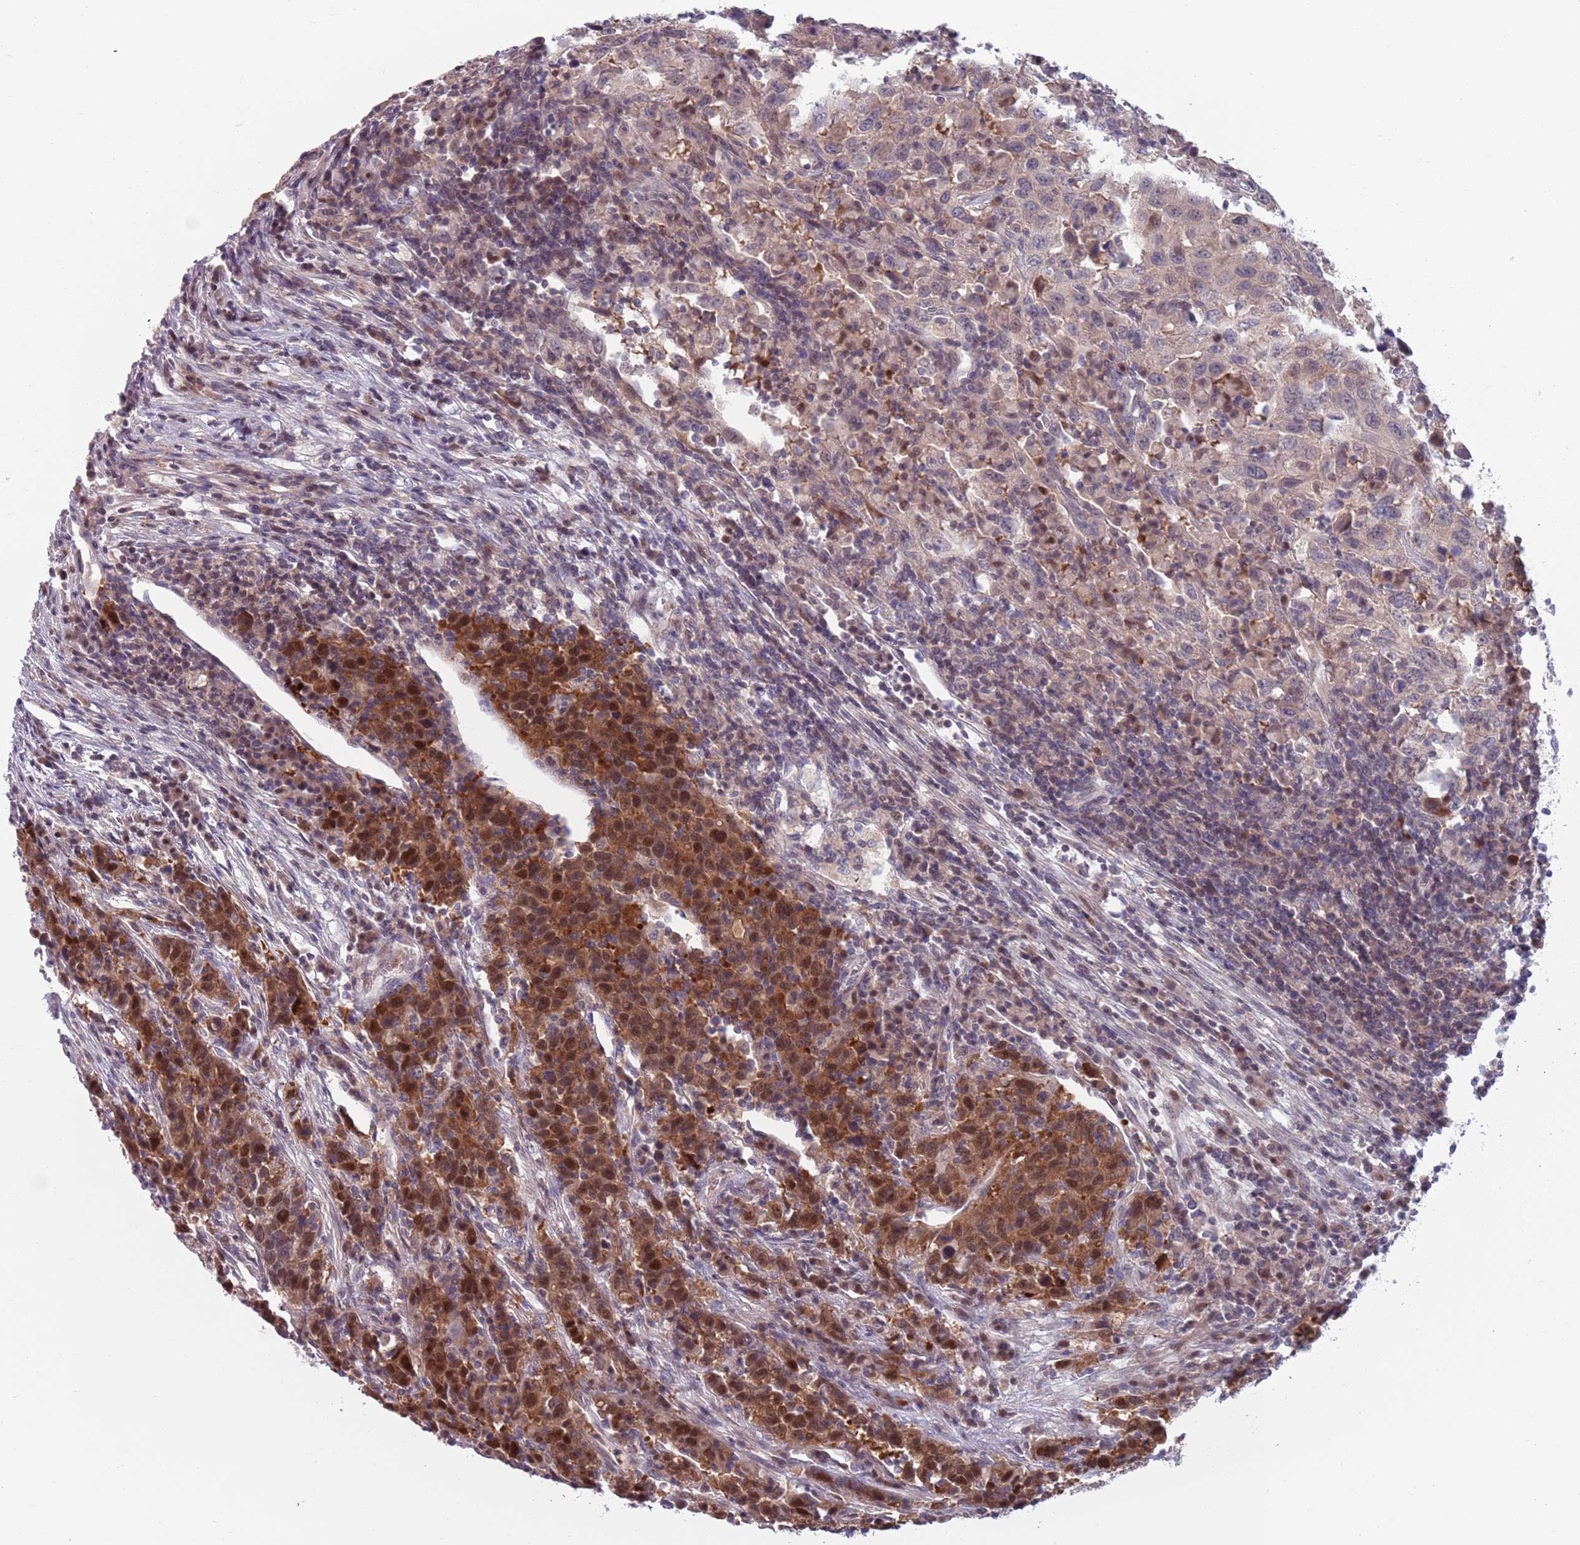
{"staining": {"intensity": "moderate", "quantity": ">75%", "location": "cytoplasmic/membranous,nuclear"}, "tissue": "urothelial cancer", "cell_type": "Tumor cells", "image_type": "cancer", "snomed": [{"axis": "morphology", "description": "Urothelial carcinoma, High grade"}, {"axis": "topography", "description": "Urinary bladder"}], "caption": "High-grade urothelial carcinoma stained with a protein marker demonstrates moderate staining in tumor cells.", "gene": "CLNS1A", "patient": {"sex": "male", "age": 61}}